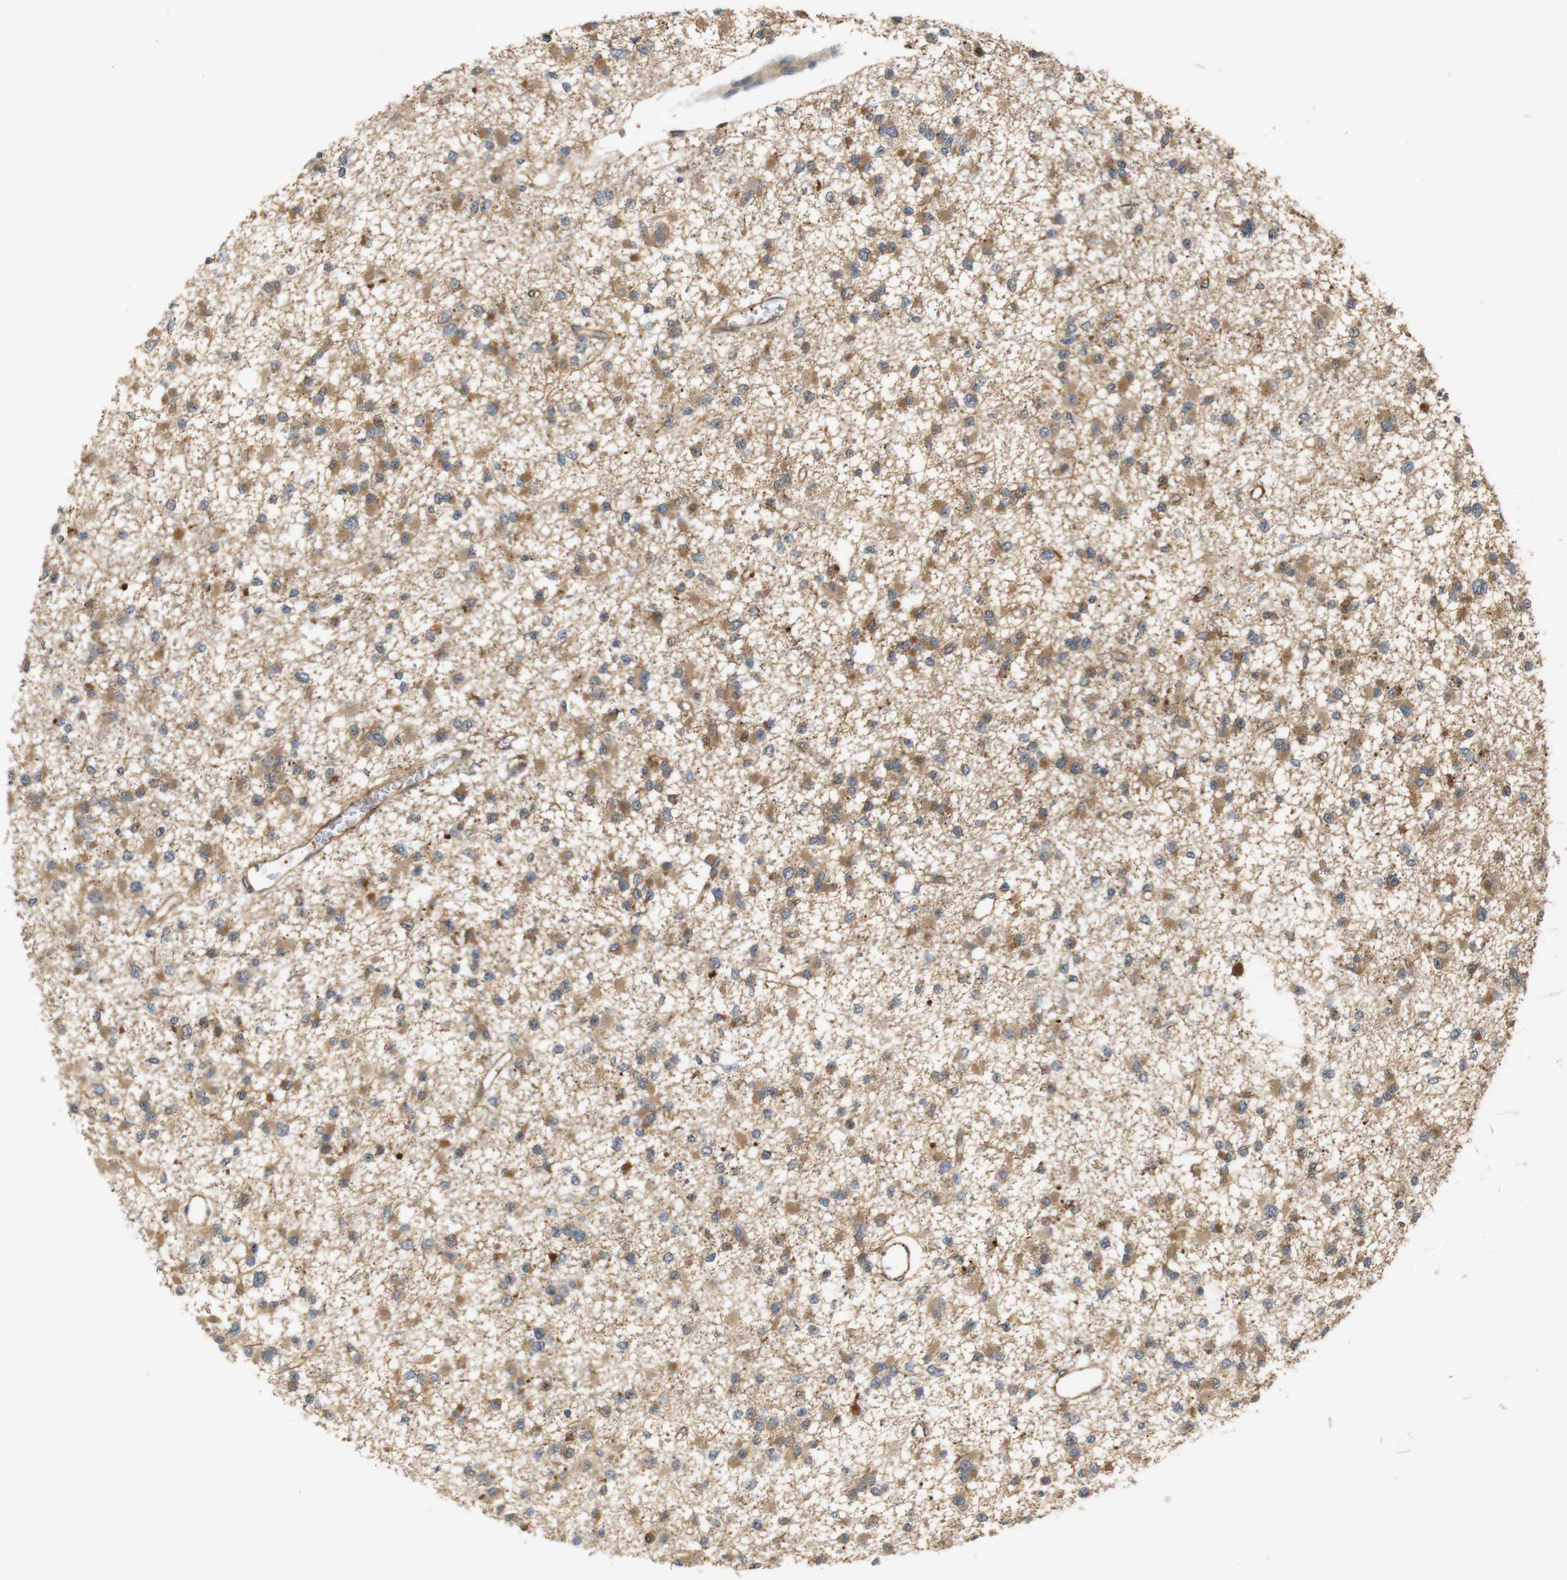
{"staining": {"intensity": "moderate", "quantity": ">75%", "location": "cytoplasmic/membranous"}, "tissue": "glioma", "cell_type": "Tumor cells", "image_type": "cancer", "snomed": [{"axis": "morphology", "description": "Glioma, malignant, Low grade"}, {"axis": "topography", "description": "Brain"}], "caption": "Moderate cytoplasmic/membranous staining is identified in about >75% of tumor cells in glioma.", "gene": "RPTOR", "patient": {"sex": "female", "age": 22}}